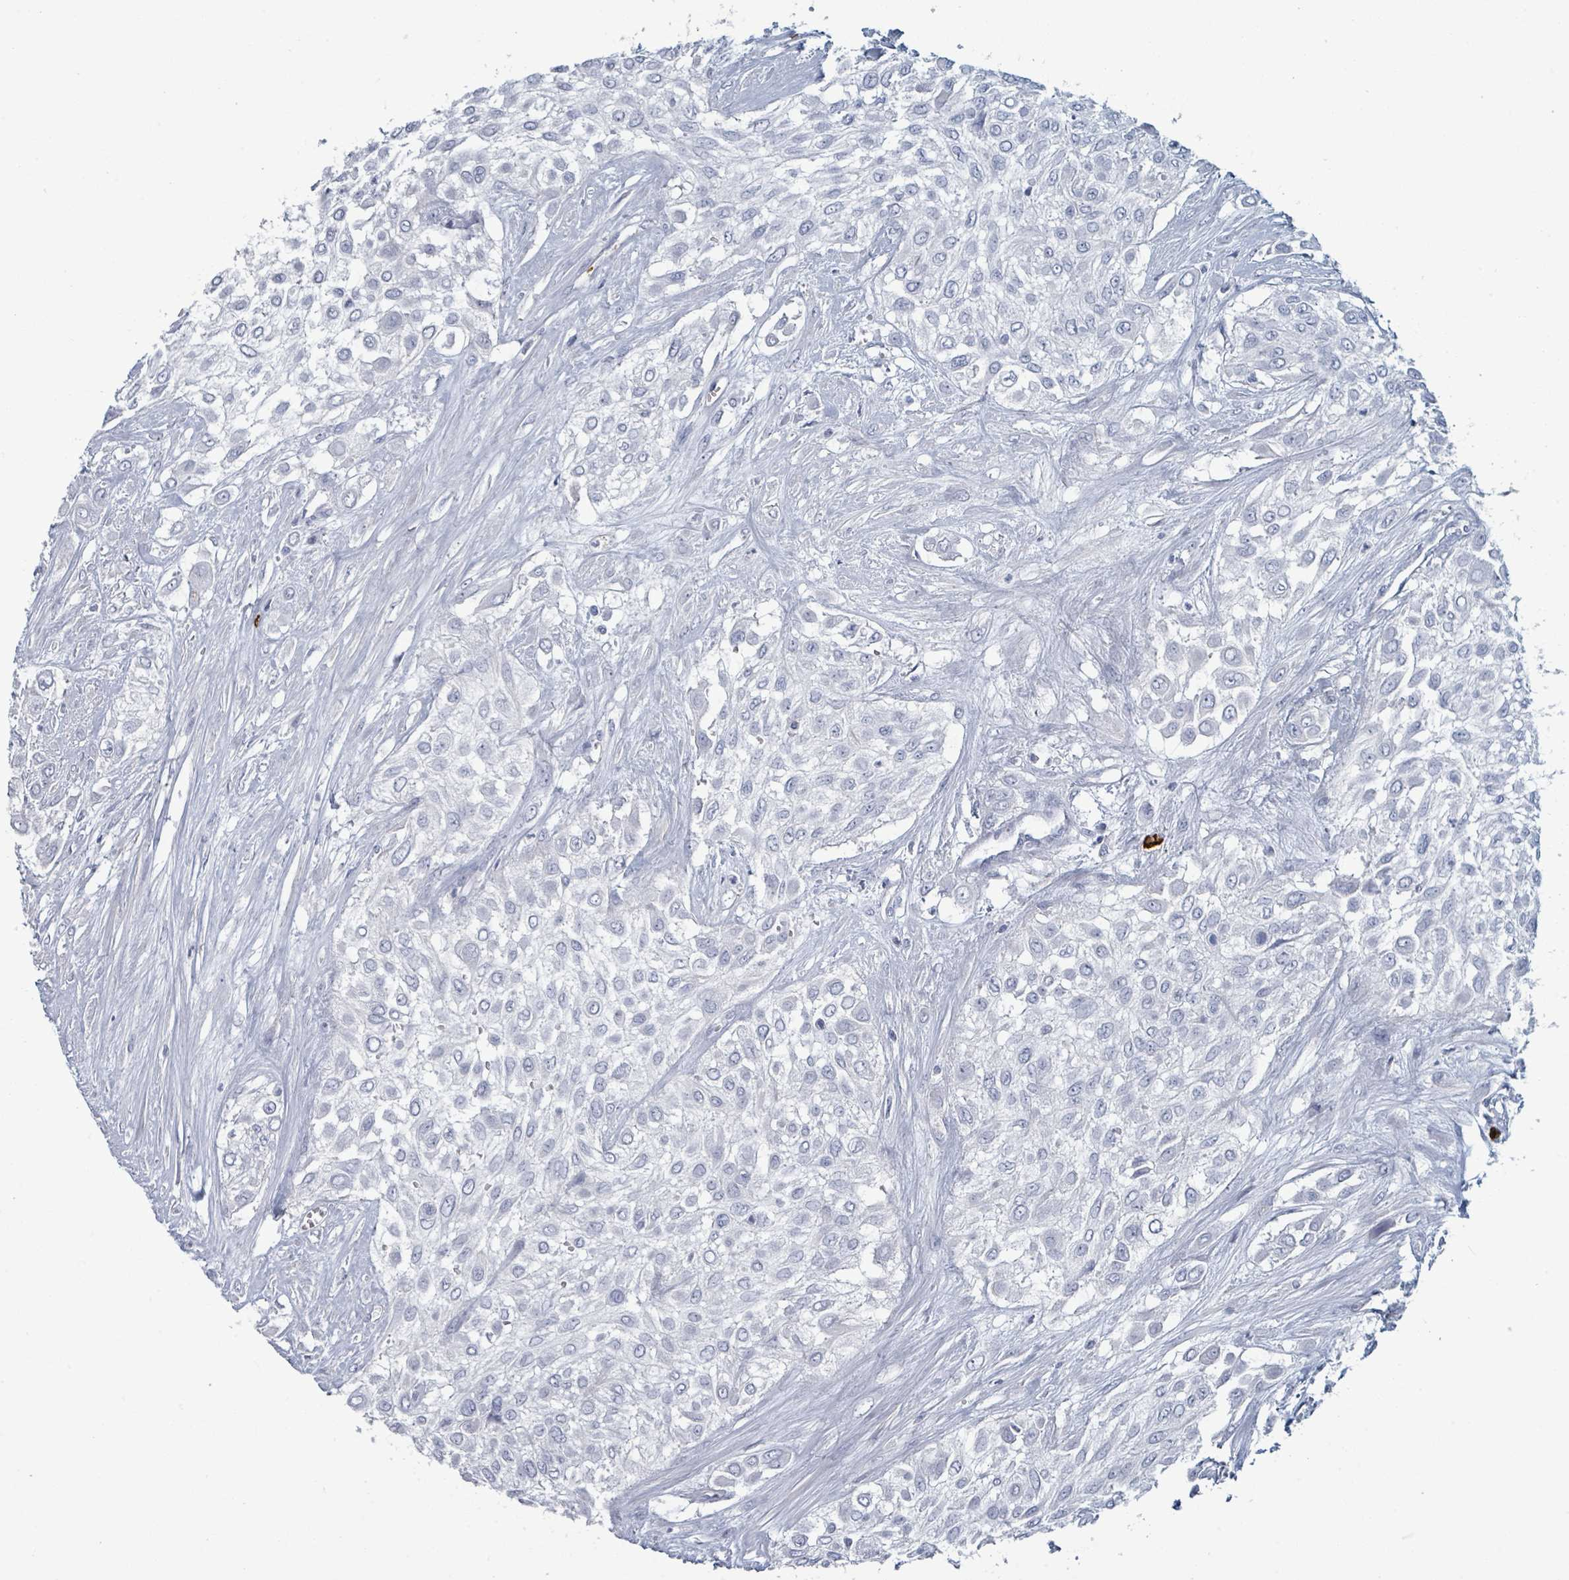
{"staining": {"intensity": "negative", "quantity": "none", "location": "none"}, "tissue": "urothelial cancer", "cell_type": "Tumor cells", "image_type": "cancer", "snomed": [{"axis": "morphology", "description": "Urothelial carcinoma, High grade"}, {"axis": "topography", "description": "Urinary bladder"}], "caption": "High power microscopy micrograph of an immunohistochemistry histopathology image of urothelial cancer, revealing no significant staining in tumor cells.", "gene": "VPS13D", "patient": {"sex": "male", "age": 57}}